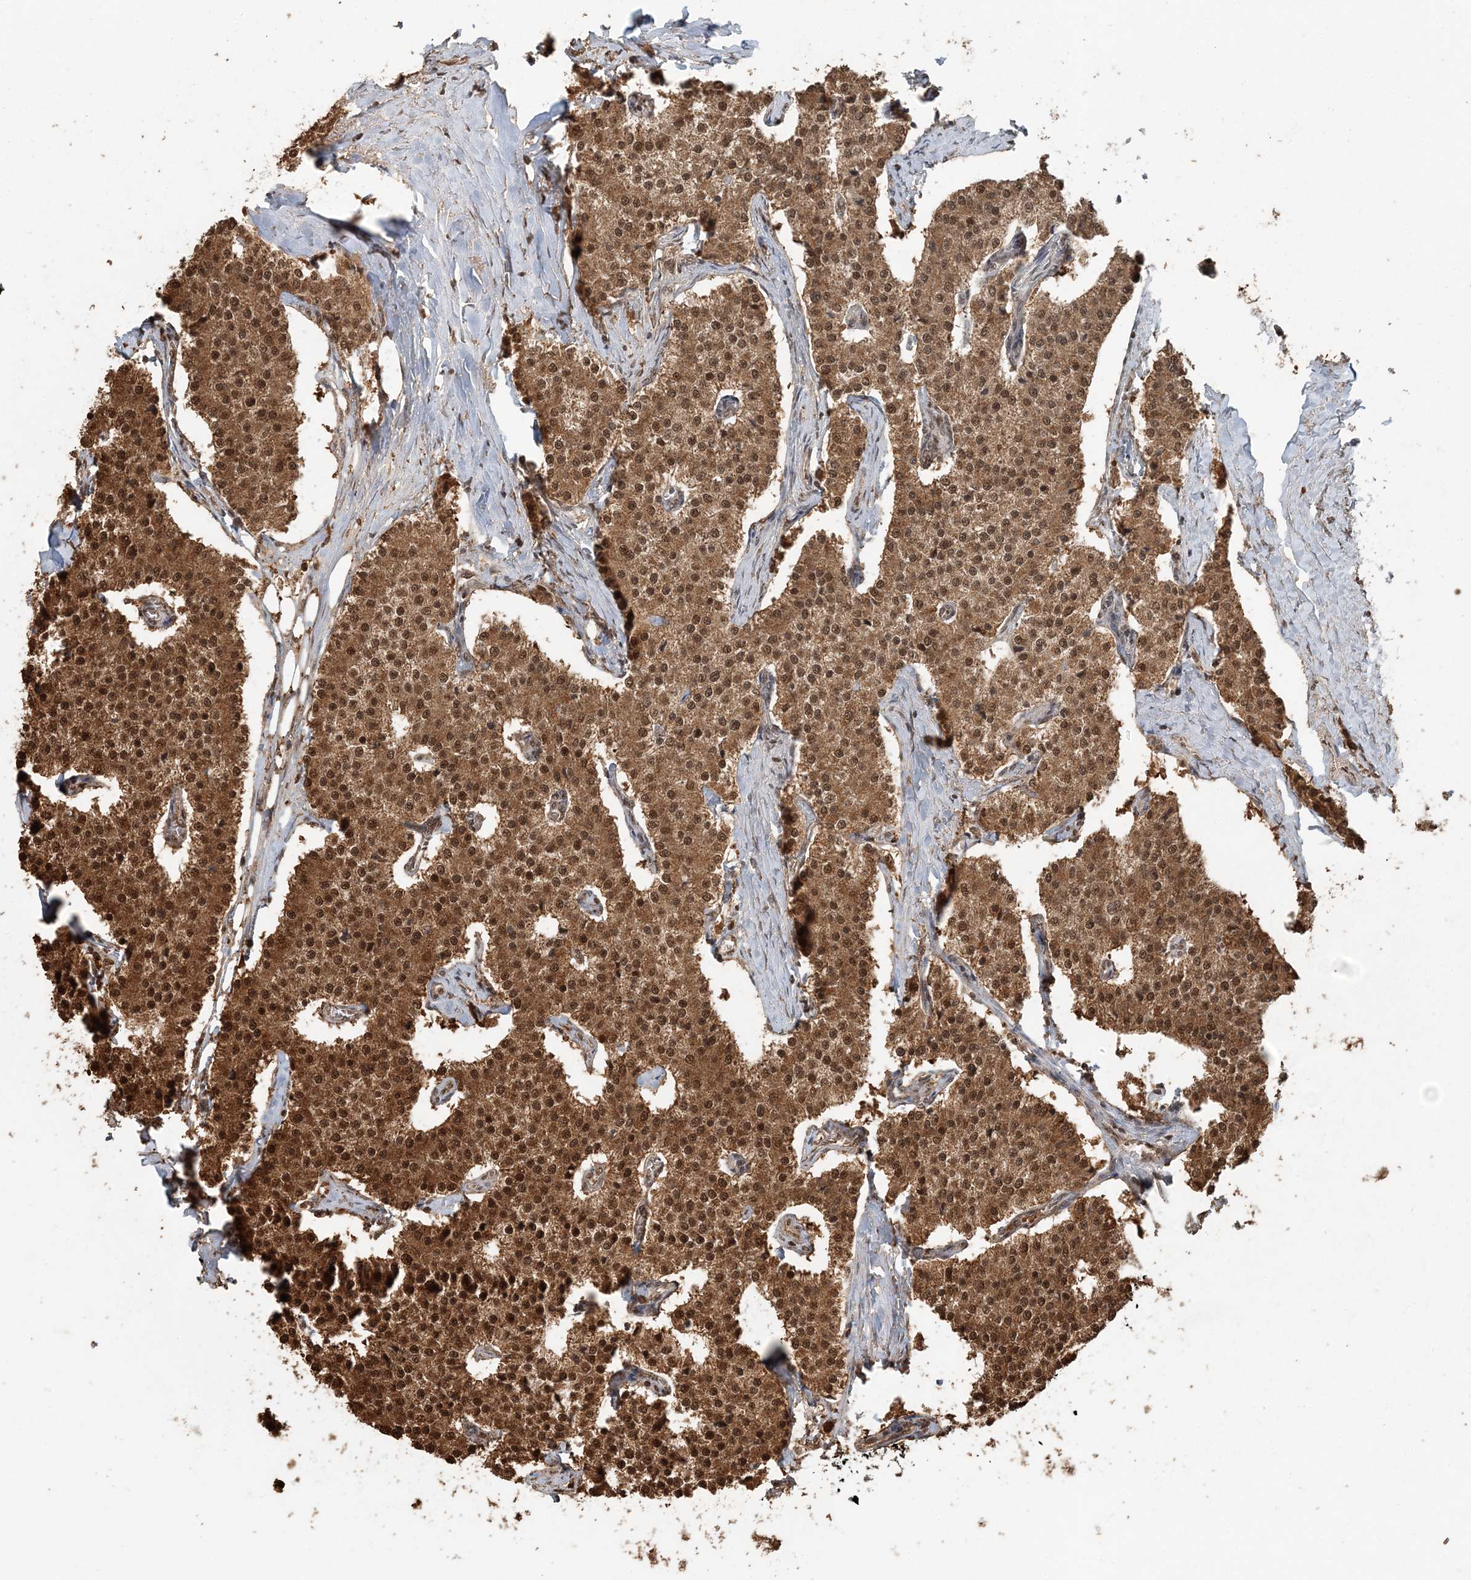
{"staining": {"intensity": "moderate", "quantity": ">75%", "location": "cytoplasmic/membranous,nuclear"}, "tissue": "carcinoid", "cell_type": "Tumor cells", "image_type": "cancer", "snomed": [{"axis": "morphology", "description": "Carcinoid, malignant, NOS"}, {"axis": "topography", "description": "Colon"}], "caption": "Human carcinoid stained for a protein (brown) displays moderate cytoplasmic/membranous and nuclear positive expression in about >75% of tumor cells.", "gene": "ARHGAP35", "patient": {"sex": "female", "age": 52}}